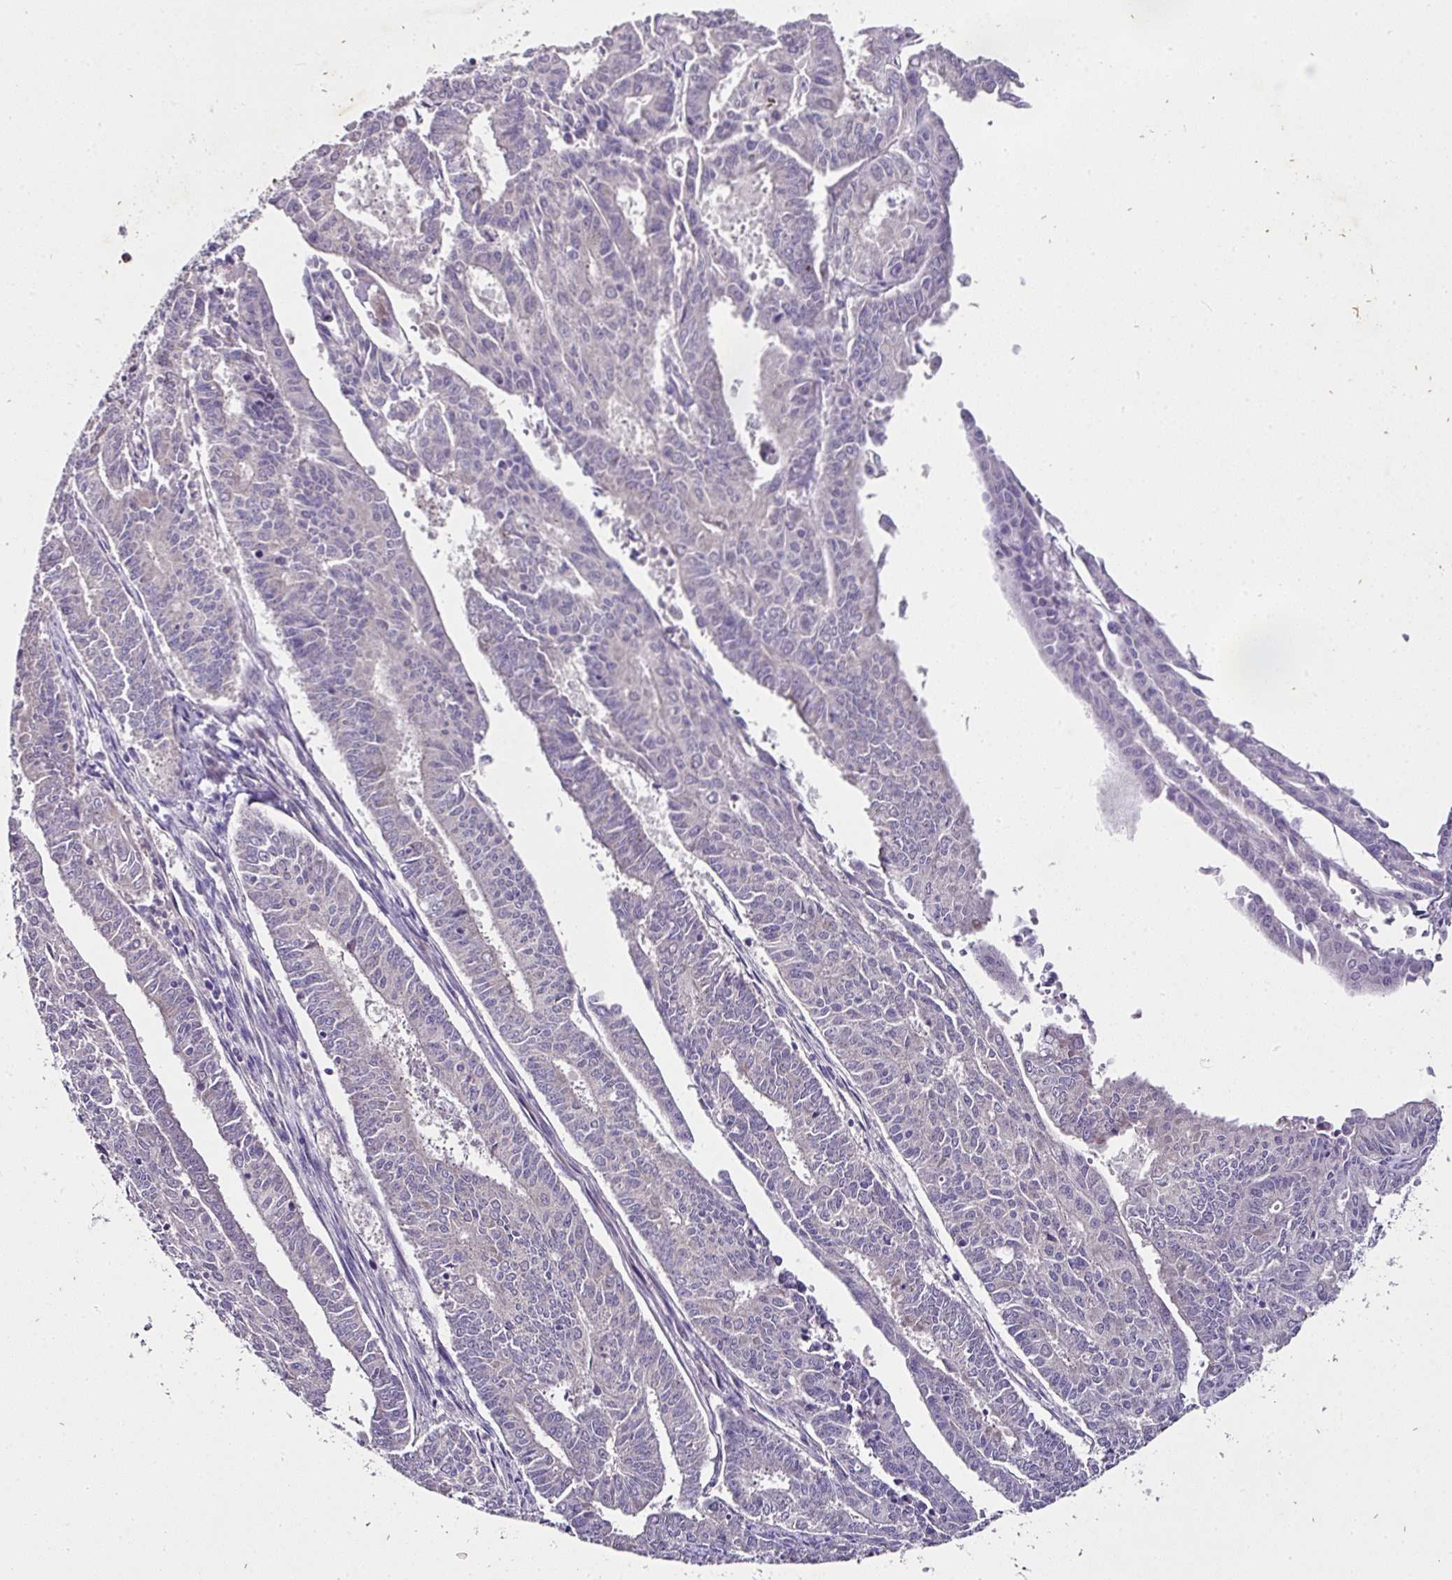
{"staining": {"intensity": "negative", "quantity": "none", "location": "none"}, "tissue": "endometrial cancer", "cell_type": "Tumor cells", "image_type": "cancer", "snomed": [{"axis": "morphology", "description": "Adenocarcinoma, NOS"}, {"axis": "topography", "description": "Endometrium"}], "caption": "Immunohistochemistry (IHC) of endometrial cancer (adenocarcinoma) shows no staining in tumor cells.", "gene": "SKIC2", "patient": {"sex": "female", "age": 59}}